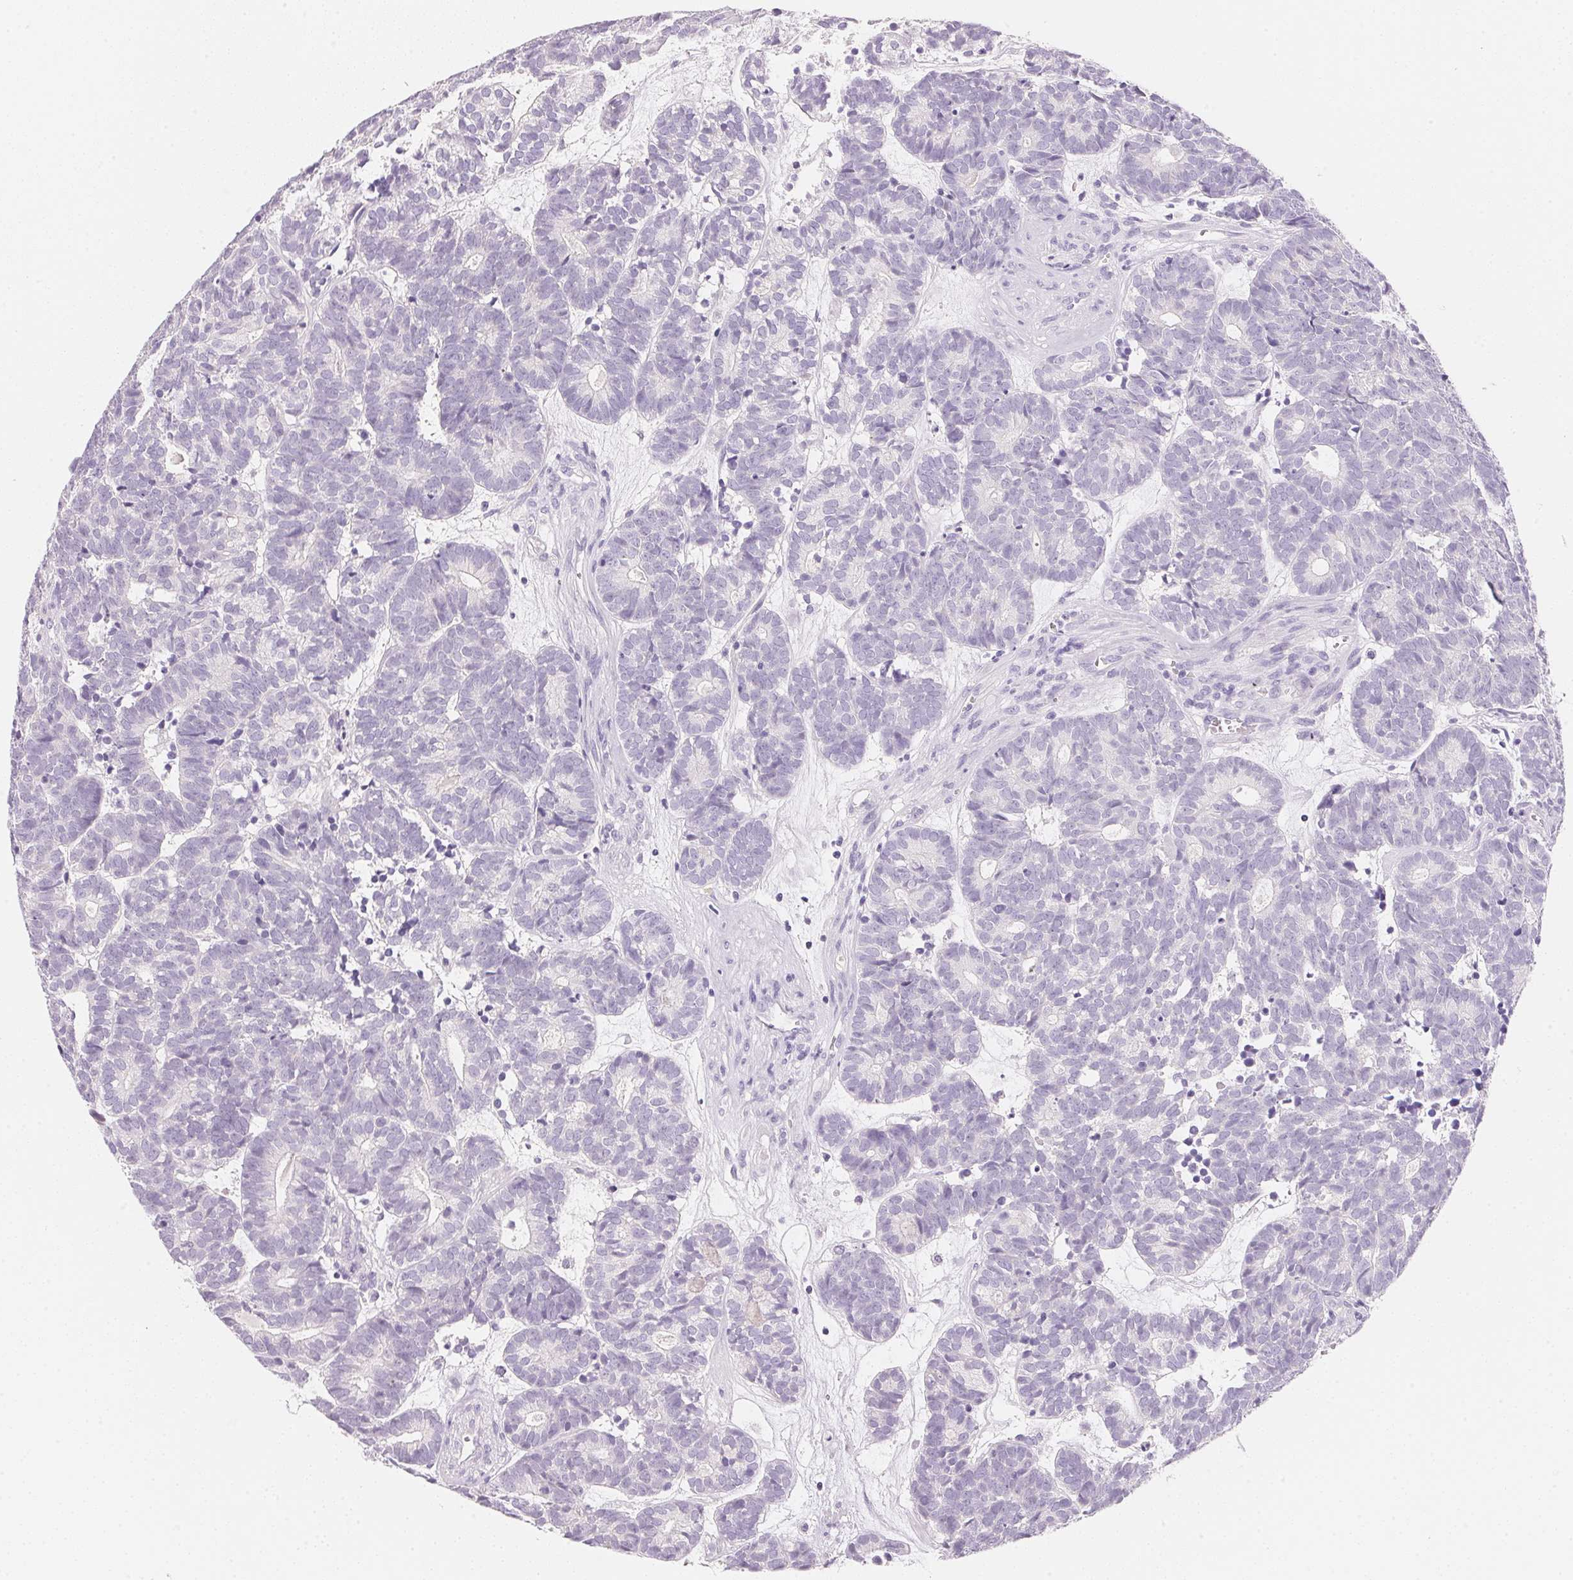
{"staining": {"intensity": "negative", "quantity": "none", "location": "none"}, "tissue": "head and neck cancer", "cell_type": "Tumor cells", "image_type": "cancer", "snomed": [{"axis": "morphology", "description": "Adenocarcinoma, NOS"}, {"axis": "topography", "description": "Head-Neck"}], "caption": "An immunohistochemistry photomicrograph of head and neck cancer is shown. There is no staining in tumor cells of head and neck cancer.", "gene": "ACP3", "patient": {"sex": "female", "age": 81}}